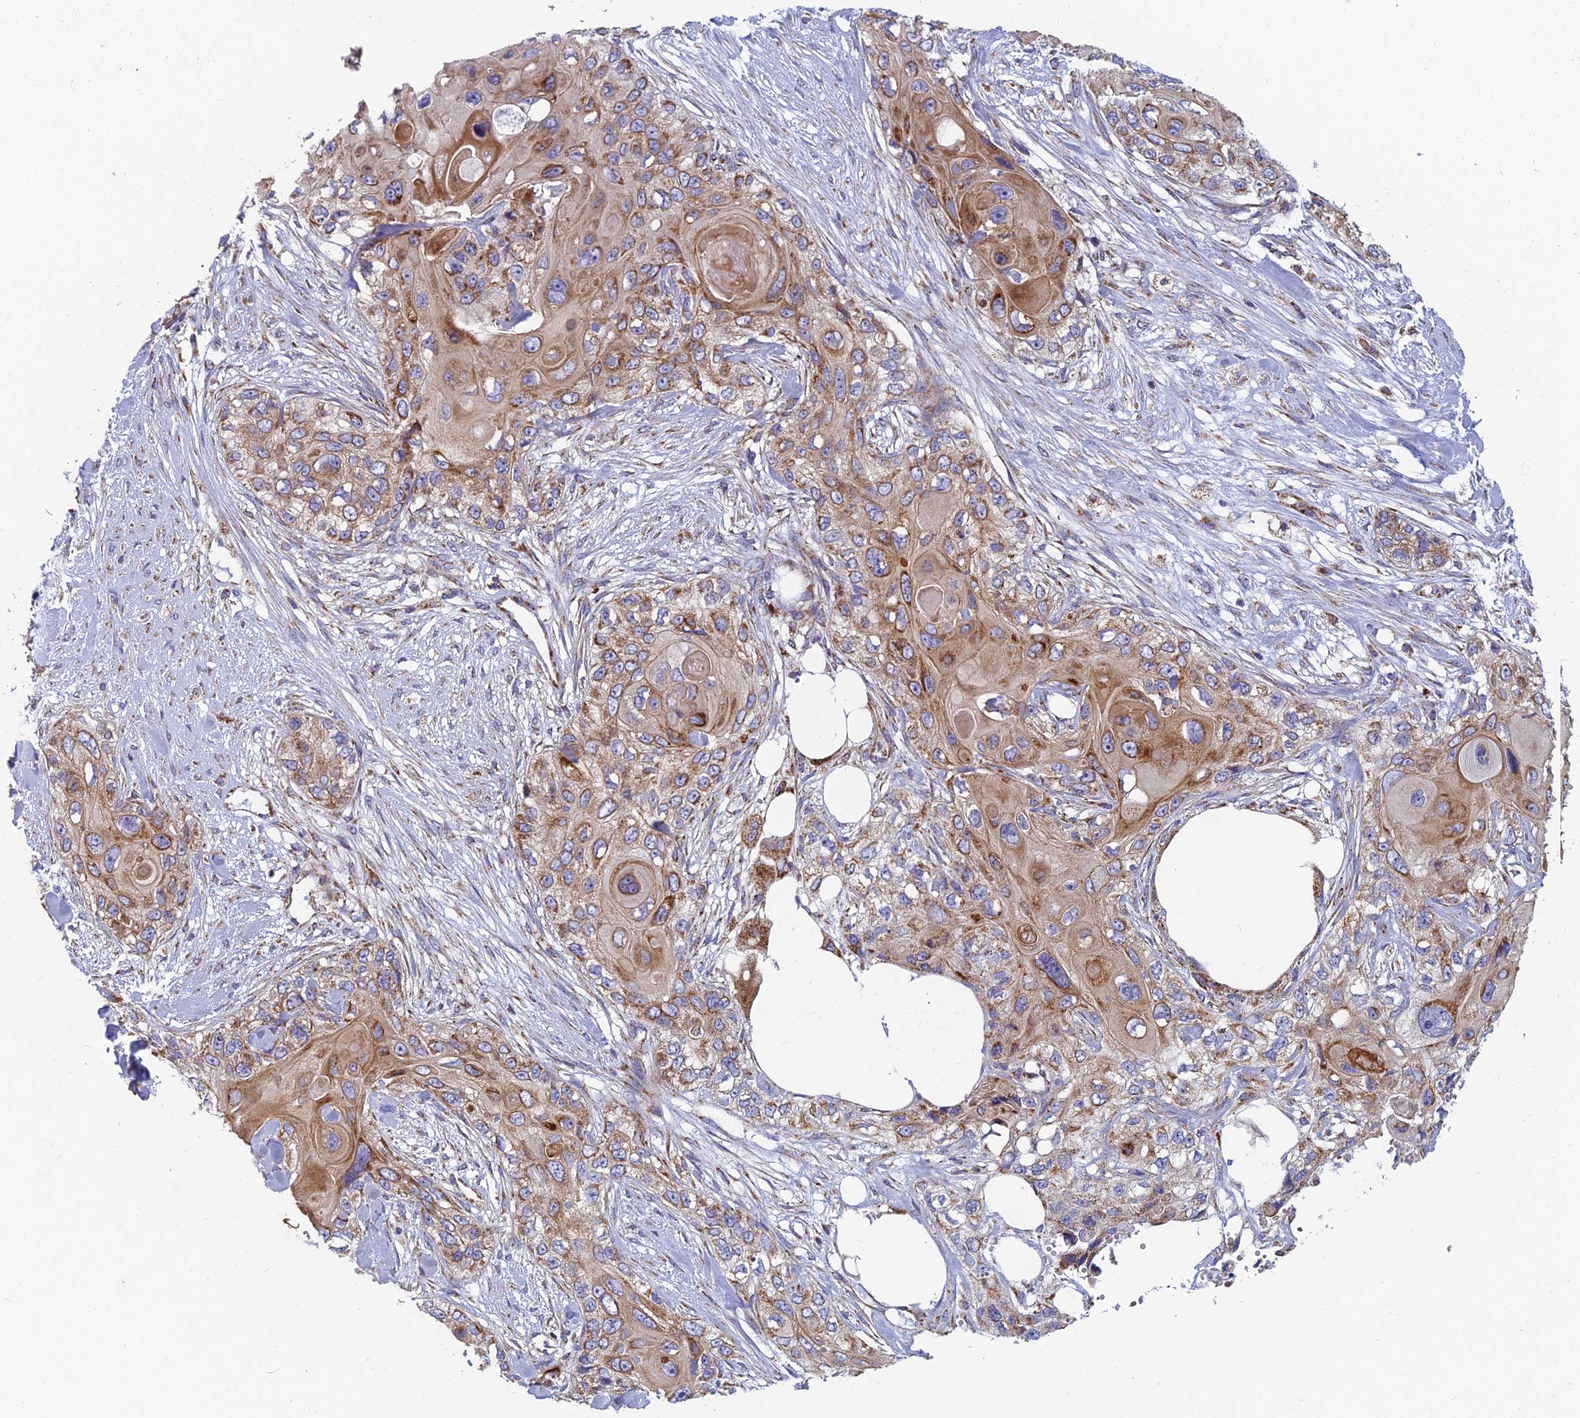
{"staining": {"intensity": "moderate", "quantity": ">75%", "location": "cytoplasmic/membranous"}, "tissue": "skin cancer", "cell_type": "Tumor cells", "image_type": "cancer", "snomed": [{"axis": "morphology", "description": "Normal tissue, NOS"}, {"axis": "morphology", "description": "Squamous cell carcinoma, NOS"}, {"axis": "topography", "description": "Skin"}], "caption": "Immunohistochemical staining of human skin cancer (squamous cell carcinoma) reveals medium levels of moderate cytoplasmic/membranous protein positivity in about >75% of tumor cells.", "gene": "MRPS9", "patient": {"sex": "male", "age": 72}}